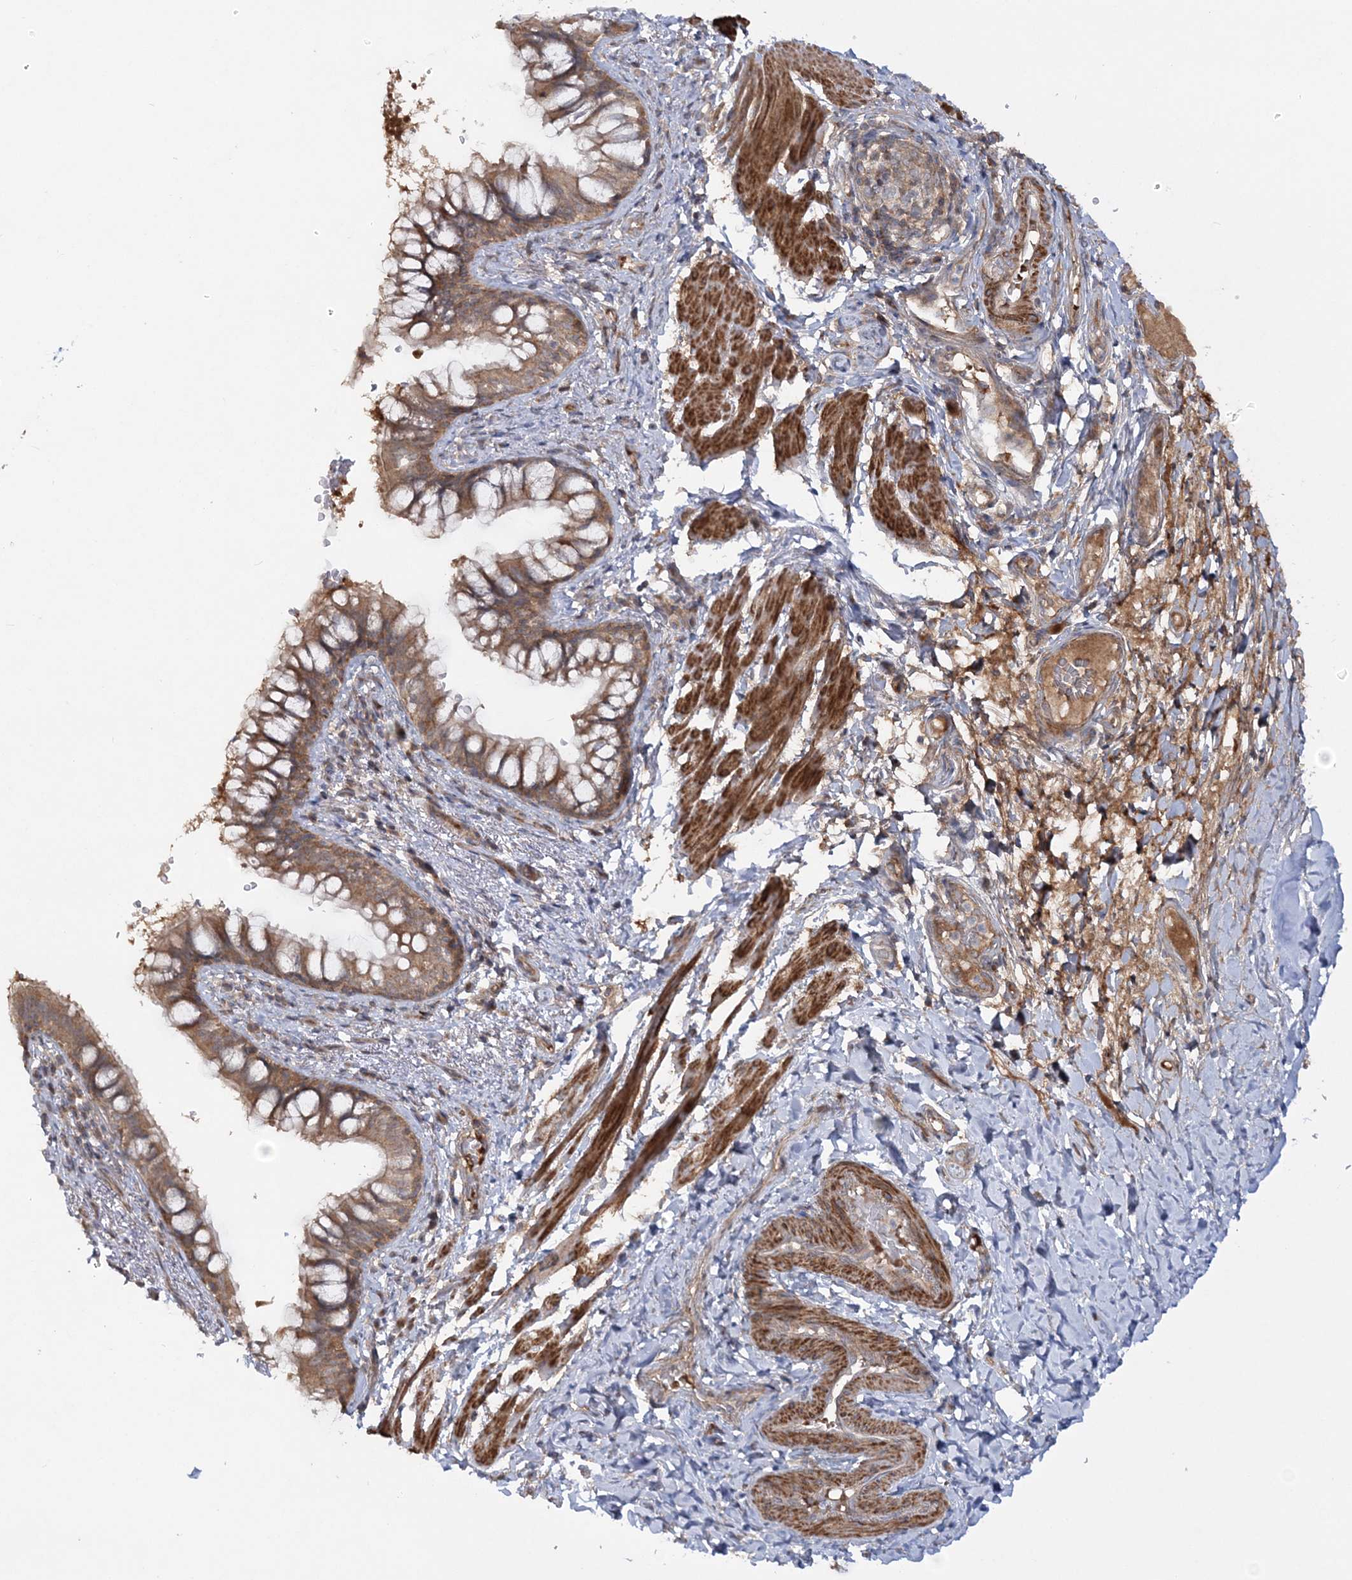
{"staining": {"intensity": "moderate", "quantity": ">75%", "location": "cytoplasmic/membranous"}, "tissue": "bronchus", "cell_type": "Respiratory epithelial cells", "image_type": "normal", "snomed": [{"axis": "morphology", "description": "Normal tissue, NOS"}, {"axis": "topography", "description": "Cartilage tissue"}, {"axis": "topography", "description": "Bronchus"}], "caption": "A brown stain shows moderate cytoplasmic/membranous expression of a protein in respiratory epithelial cells of normal bronchus.", "gene": "MOCS2", "patient": {"sex": "female", "age": 36}}